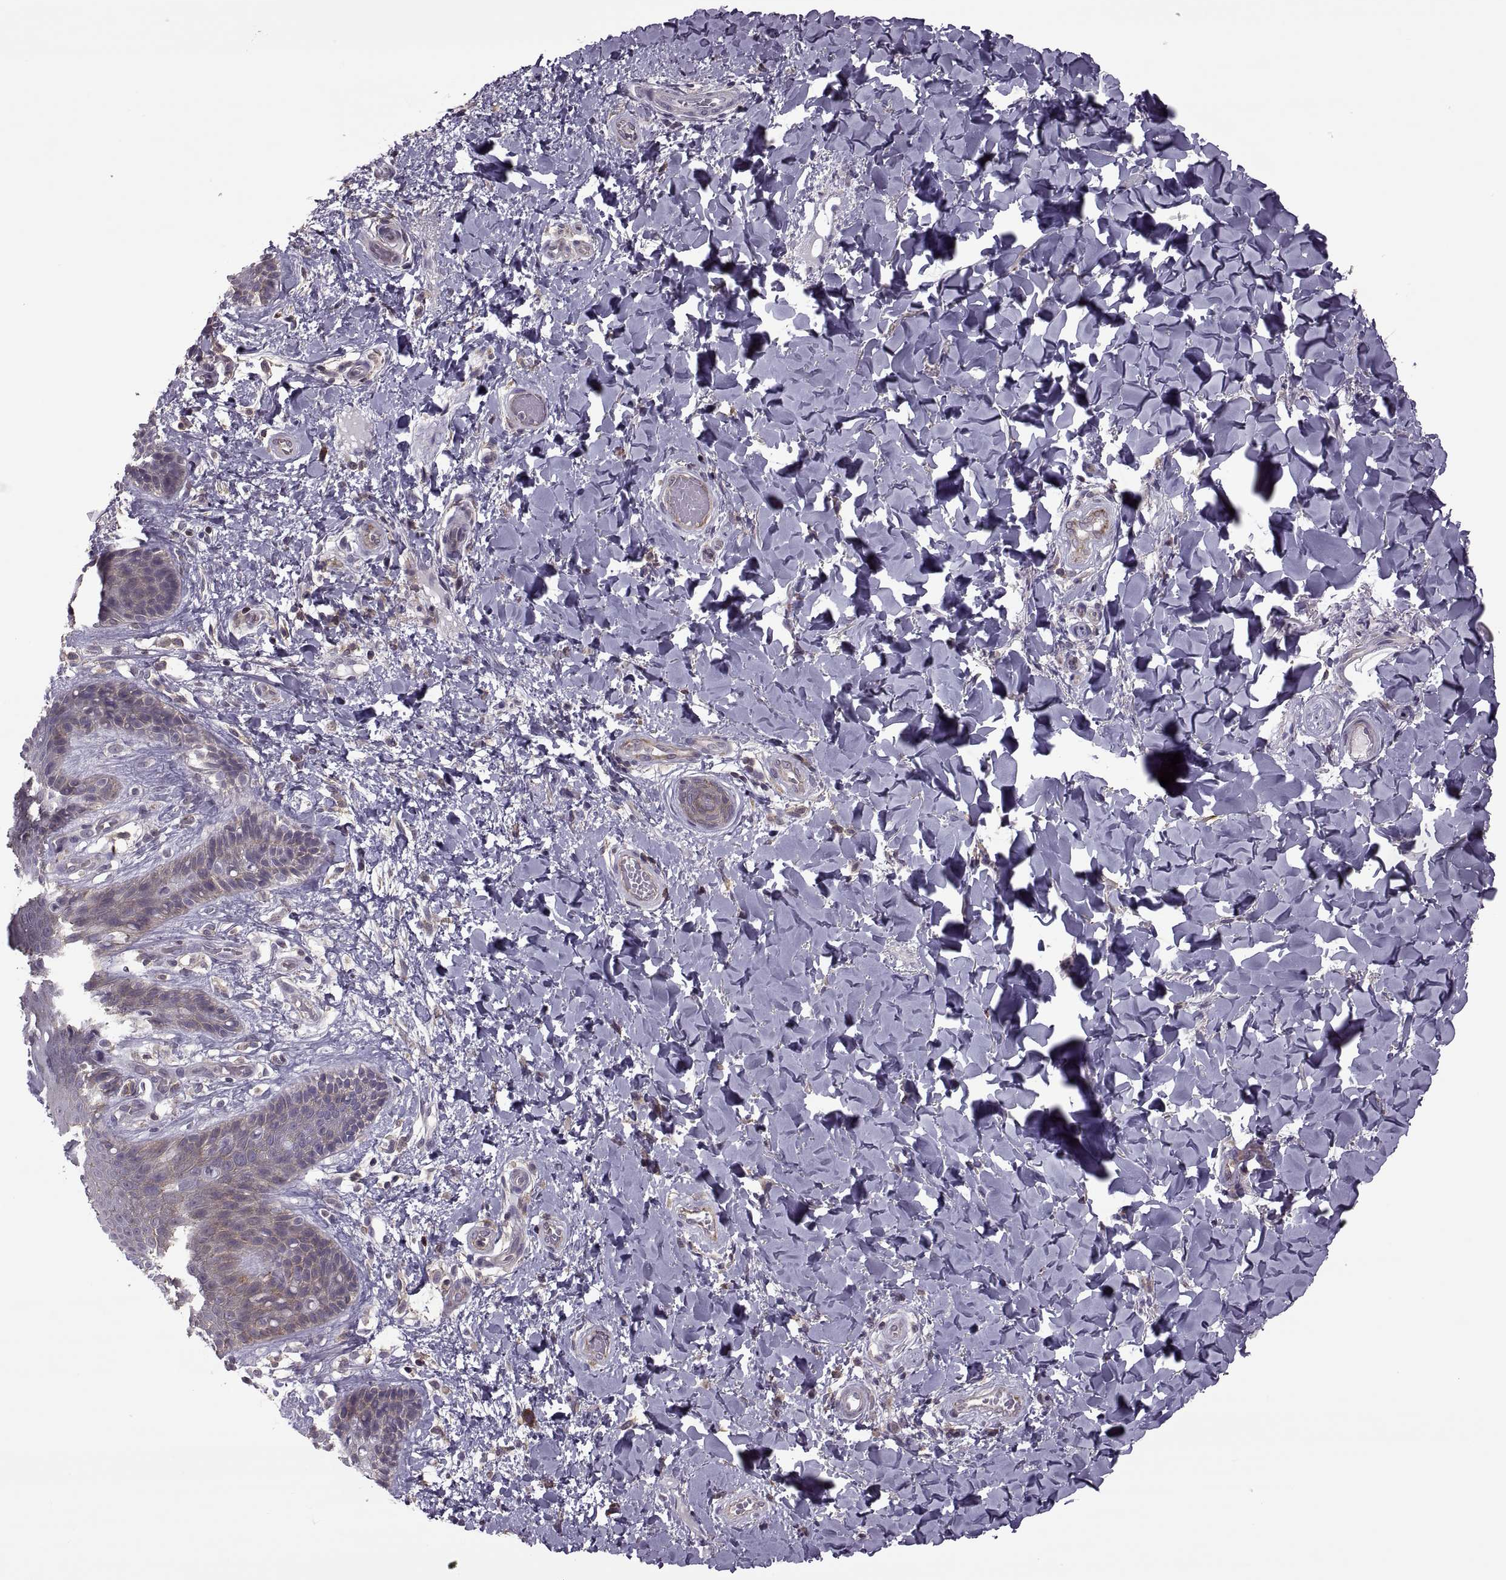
{"staining": {"intensity": "weak", "quantity": ">75%", "location": "cytoplasmic/membranous"}, "tissue": "skin", "cell_type": "Epidermal cells", "image_type": "normal", "snomed": [{"axis": "morphology", "description": "Normal tissue, NOS"}, {"axis": "topography", "description": "Anal"}], "caption": "Immunohistochemical staining of unremarkable human skin demonstrates weak cytoplasmic/membranous protein staining in about >75% of epidermal cells.", "gene": "ODF3", "patient": {"sex": "male", "age": 36}}